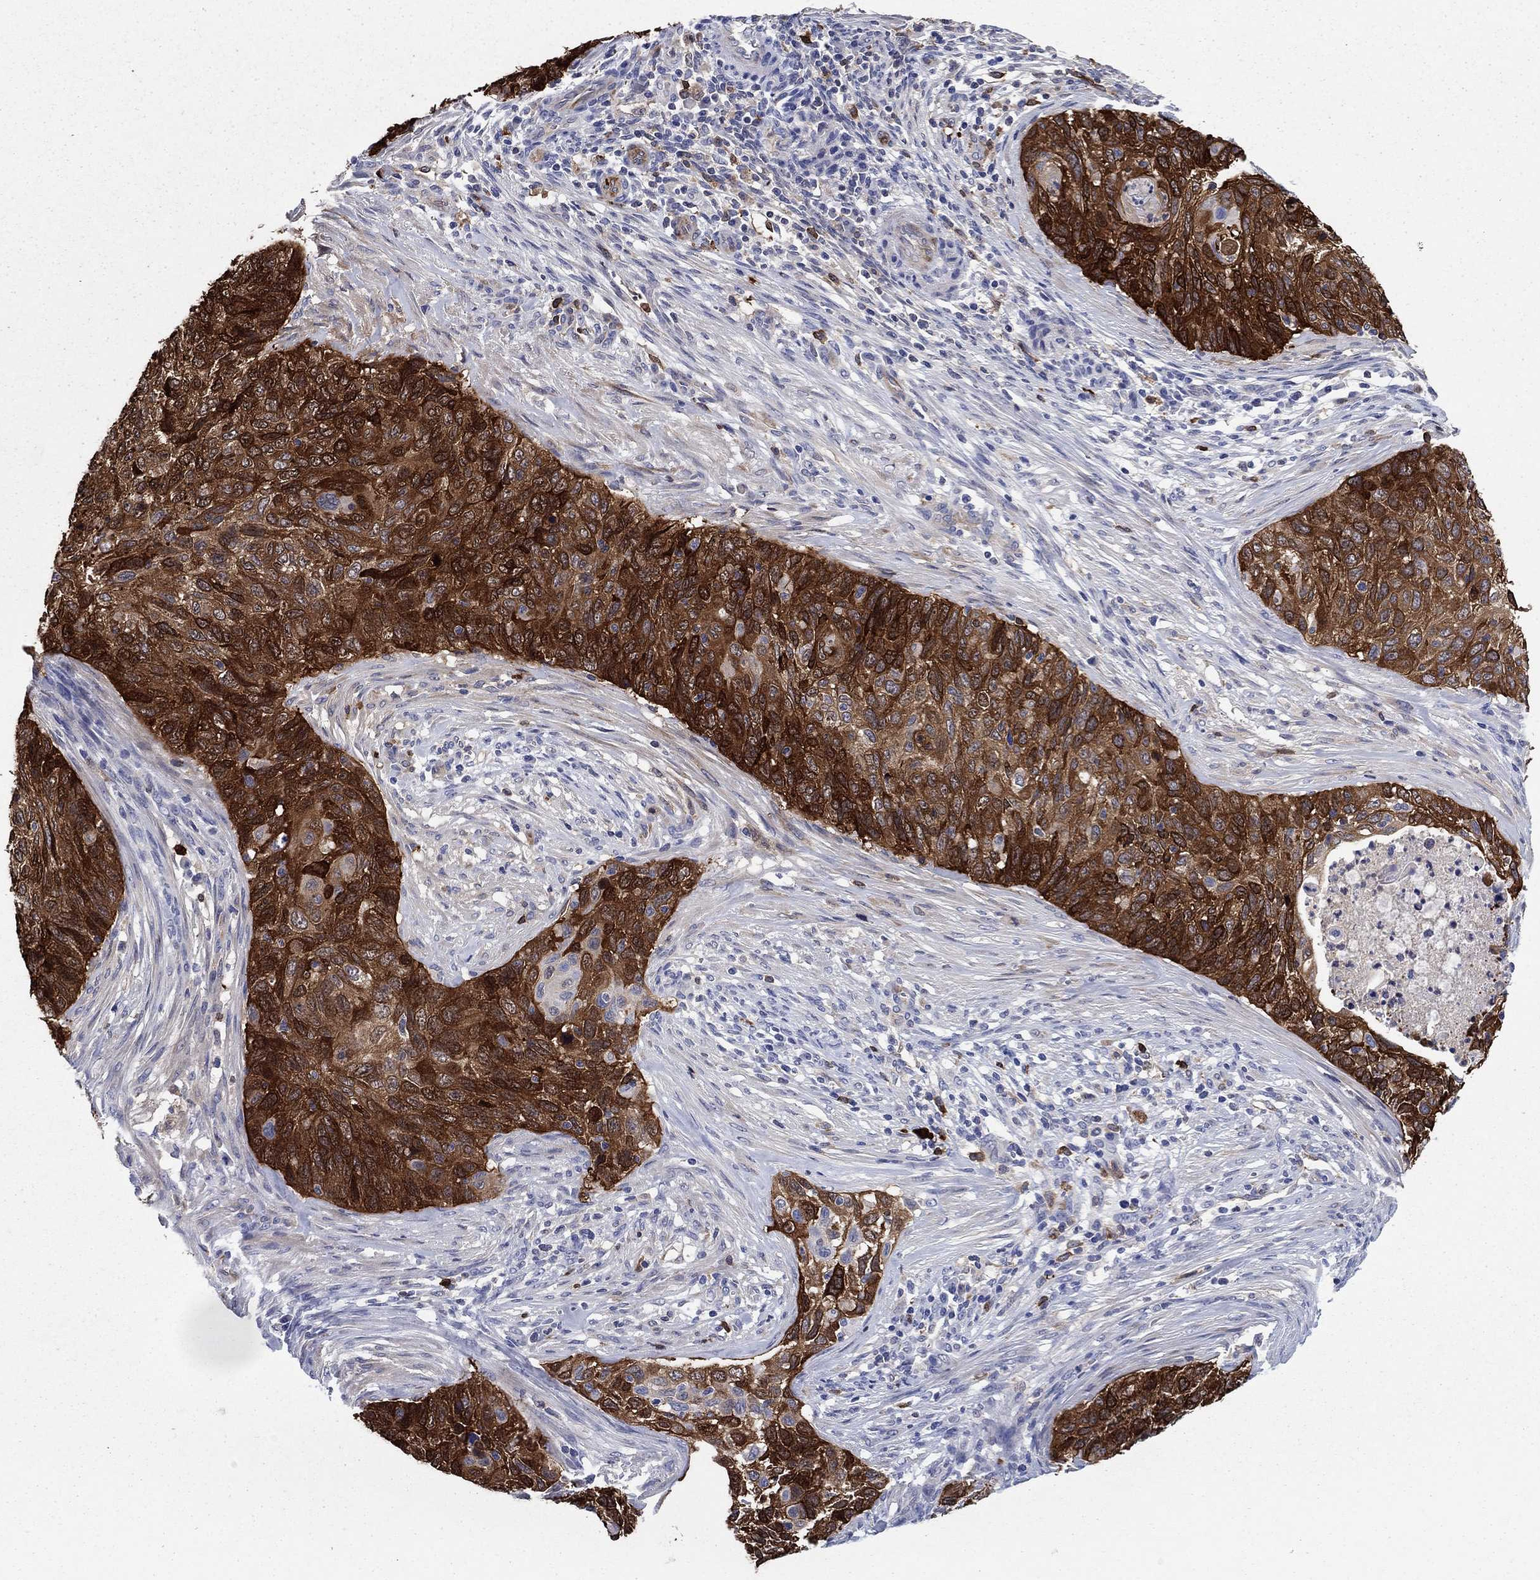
{"staining": {"intensity": "strong", "quantity": ">75%", "location": "cytoplasmic/membranous"}, "tissue": "cervical cancer", "cell_type": "Tumor cells", "image_type": "cancer", "snomed": [{"axis": "morphology", "description": "Squamous cell carcinoma, NOS"}, {"axis": "topography", "description": "Cervix"}], "caption": "Immunohistochemistry micrograph of cervical cancer stained for a protein (brown), which demonstrates high levels of strong cytoplasmic/membranous expression in about >75% of tumor cells.", "gene": "STMN1", "patient": {"sex": "female", "age": 70}}